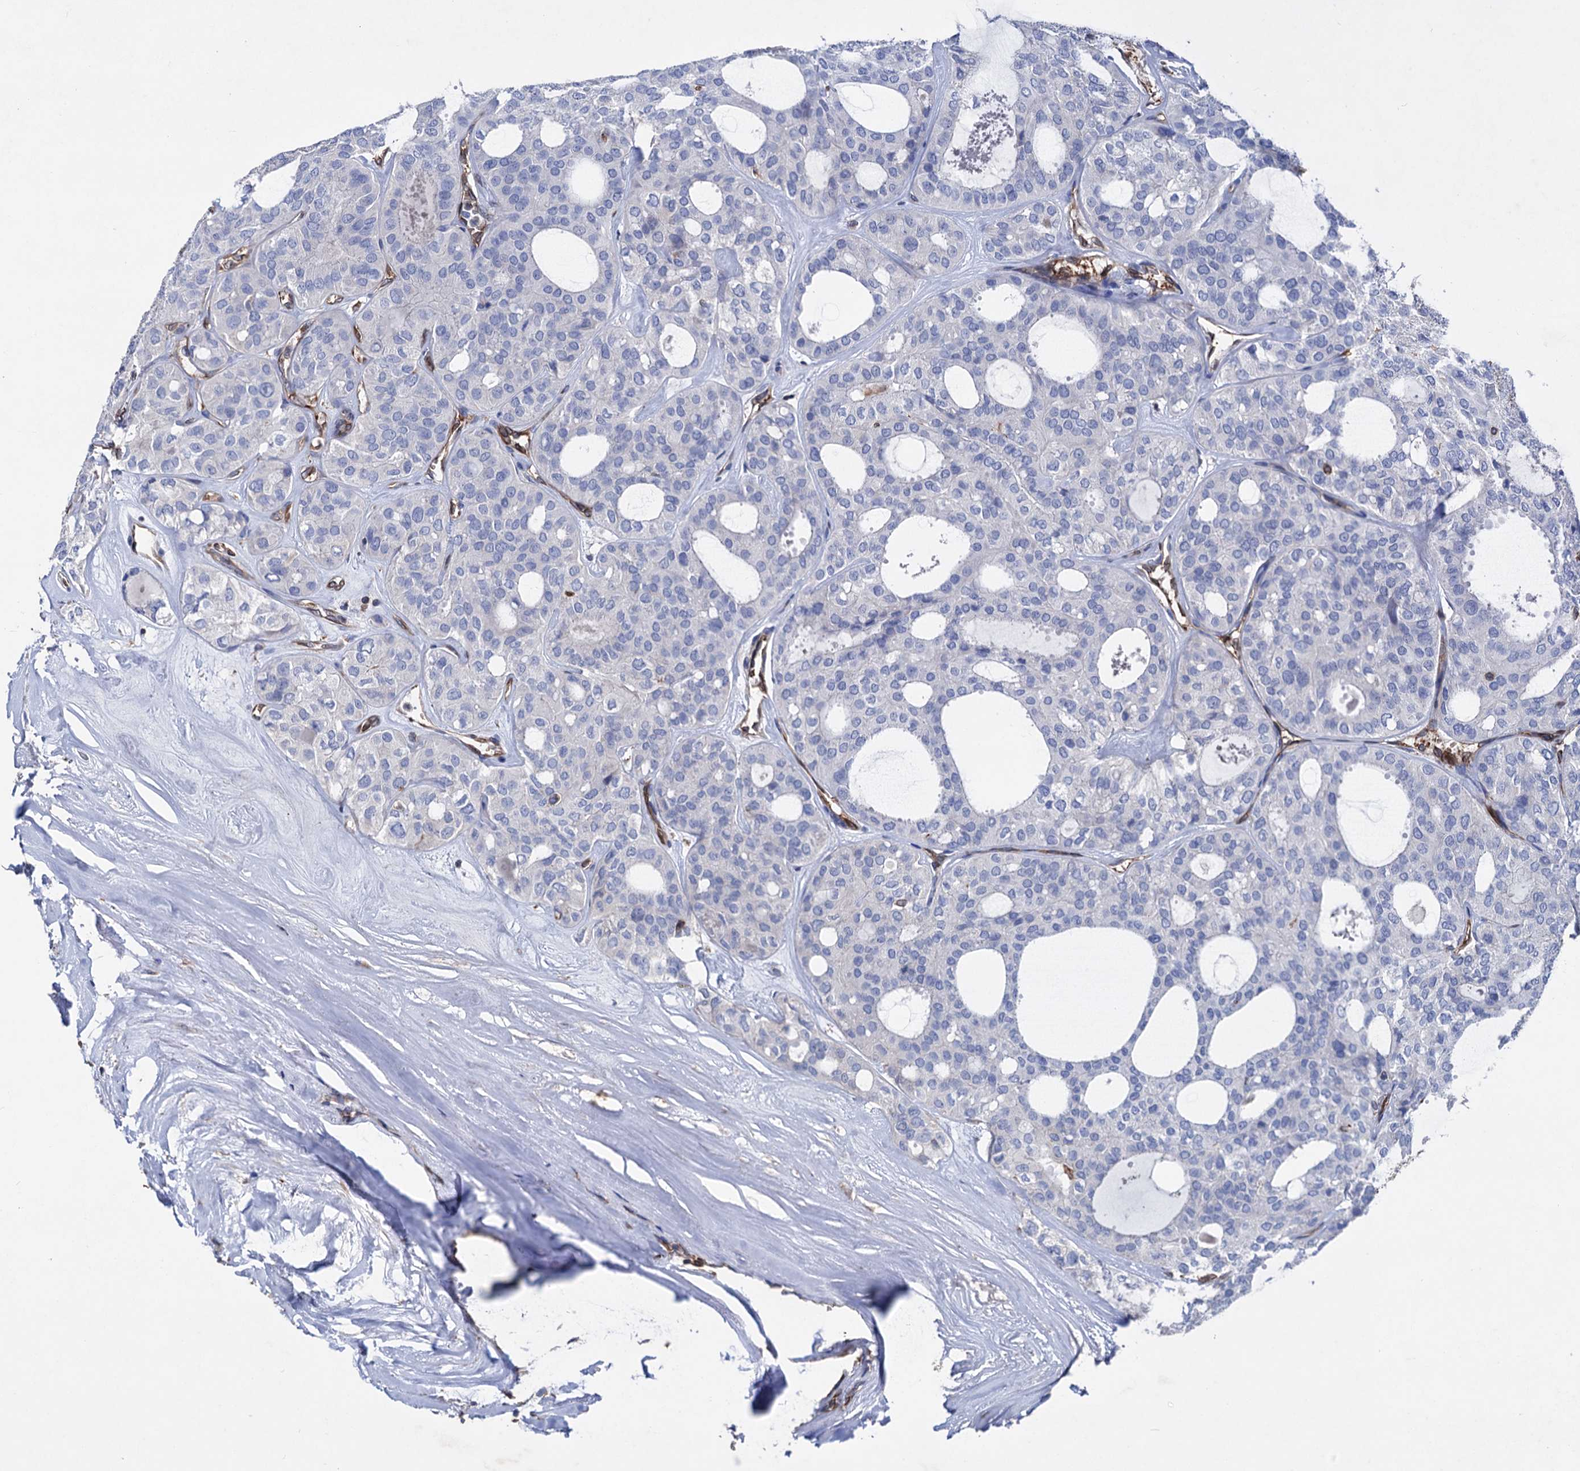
{"staining": {"intensity": "negative", "quantity": "none", "location": "none"}, "tissue": "thyroid cancer", "cell_type": "Tumor cells", "image_type": "cancer", "snomed": [{"axis": "morphology", "description": "Follicular adenoma carcinoma, NOS"}, {"axis": "topography", "description": "Thyroid gland"}], "caption": "This is an IHC histopathology image of thyroid follicular adenoma carcinoma. There is no positivity in tumor cells.", "gene": "STING1", "patient": {"sex": "male", "age": 75}}